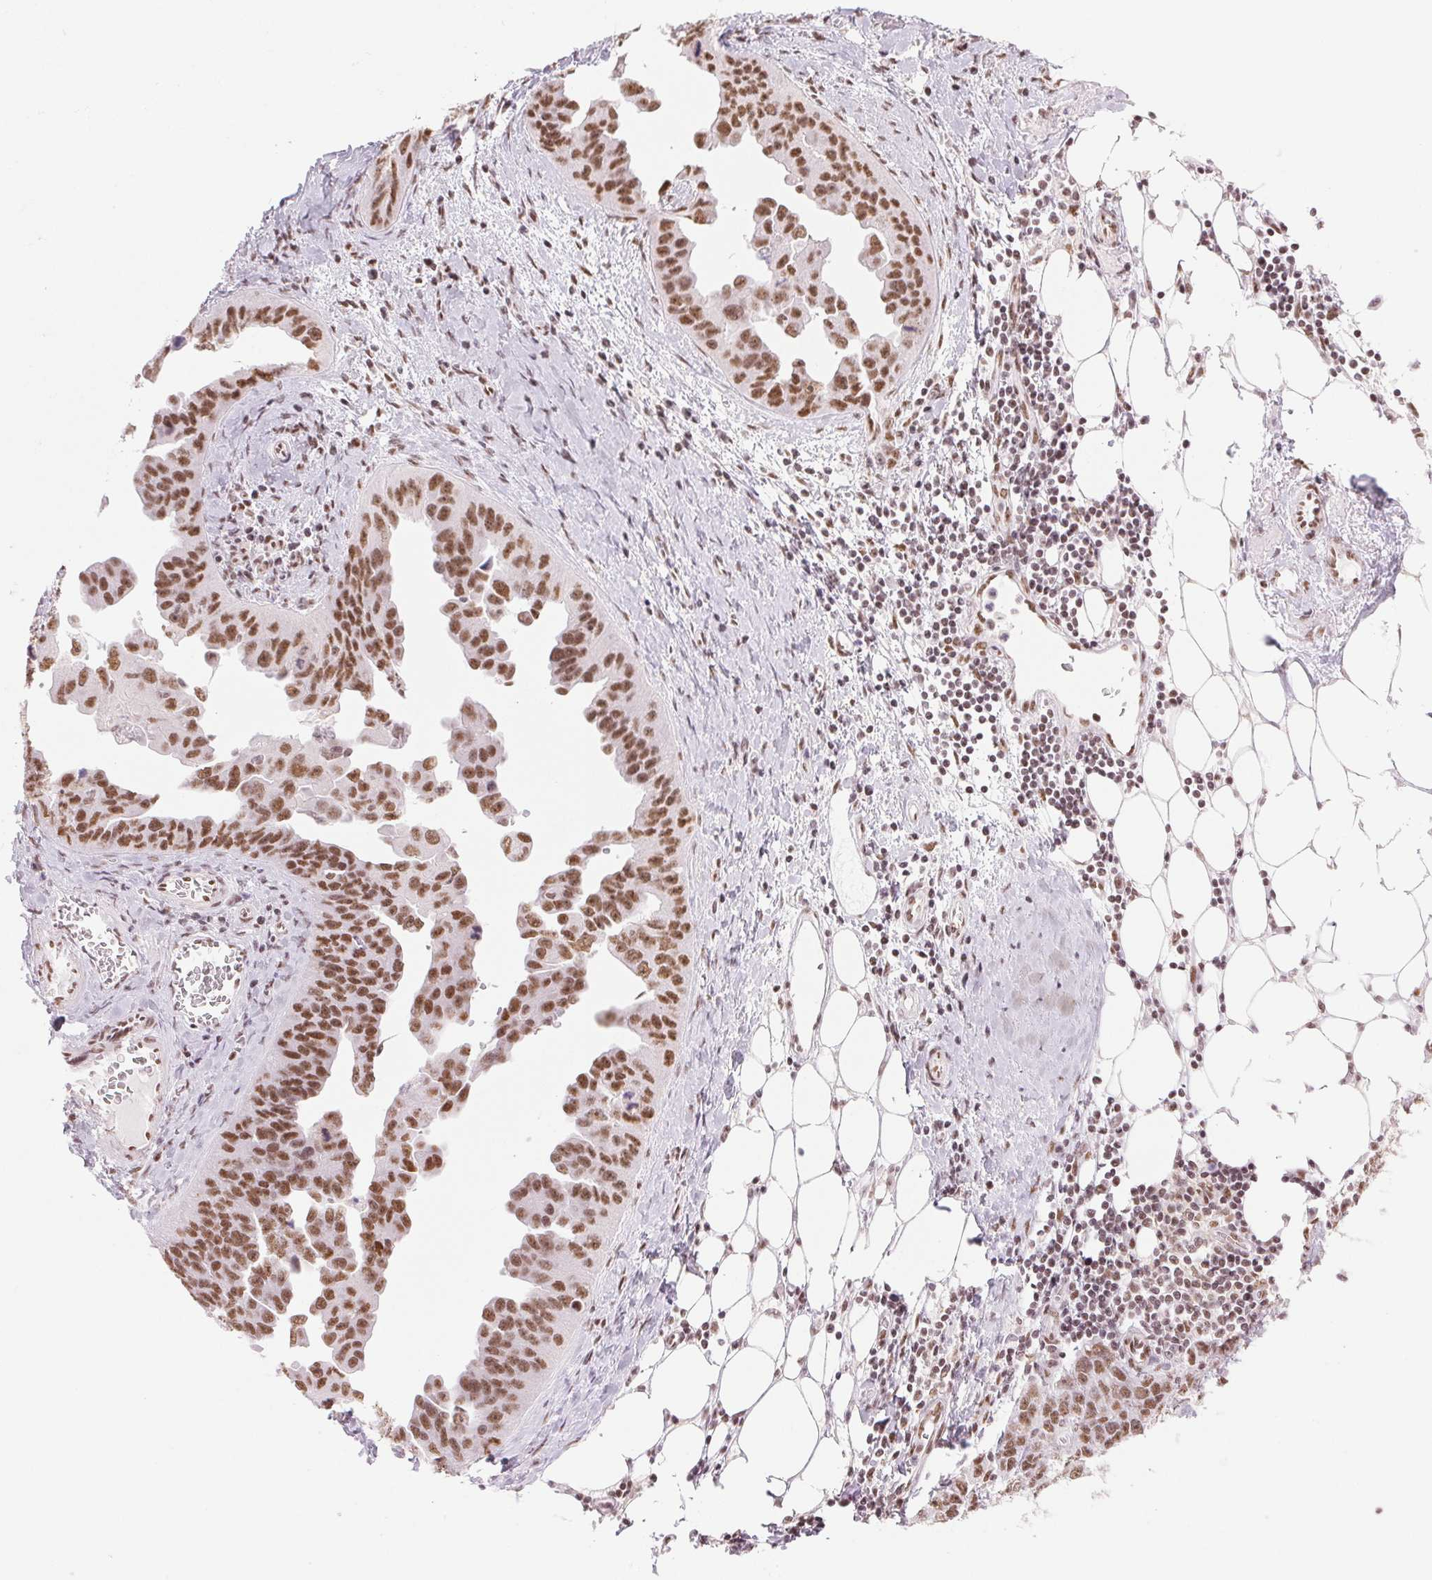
{"staining": {"intensity": "moderate", "quantity": ">75%", "location": "nuclear"}, "tissue": "ovarian cancer", "cell_type": "Tumor cells", "image_type": "cancer", "snomed": [{"axis": "morphology", "description": "Cystadenocarcinoma, serous, NOS"}, {"axis": "topography", "description": "Ovary"}], "caption": "This is an image of immunohistochemistry (IHC) staining of ovarian cancer, which shows moderate positivity in the nuclear of tumor cells.", "gene": "ZFR2", "patient": {"sex": "female", "age": 75}}